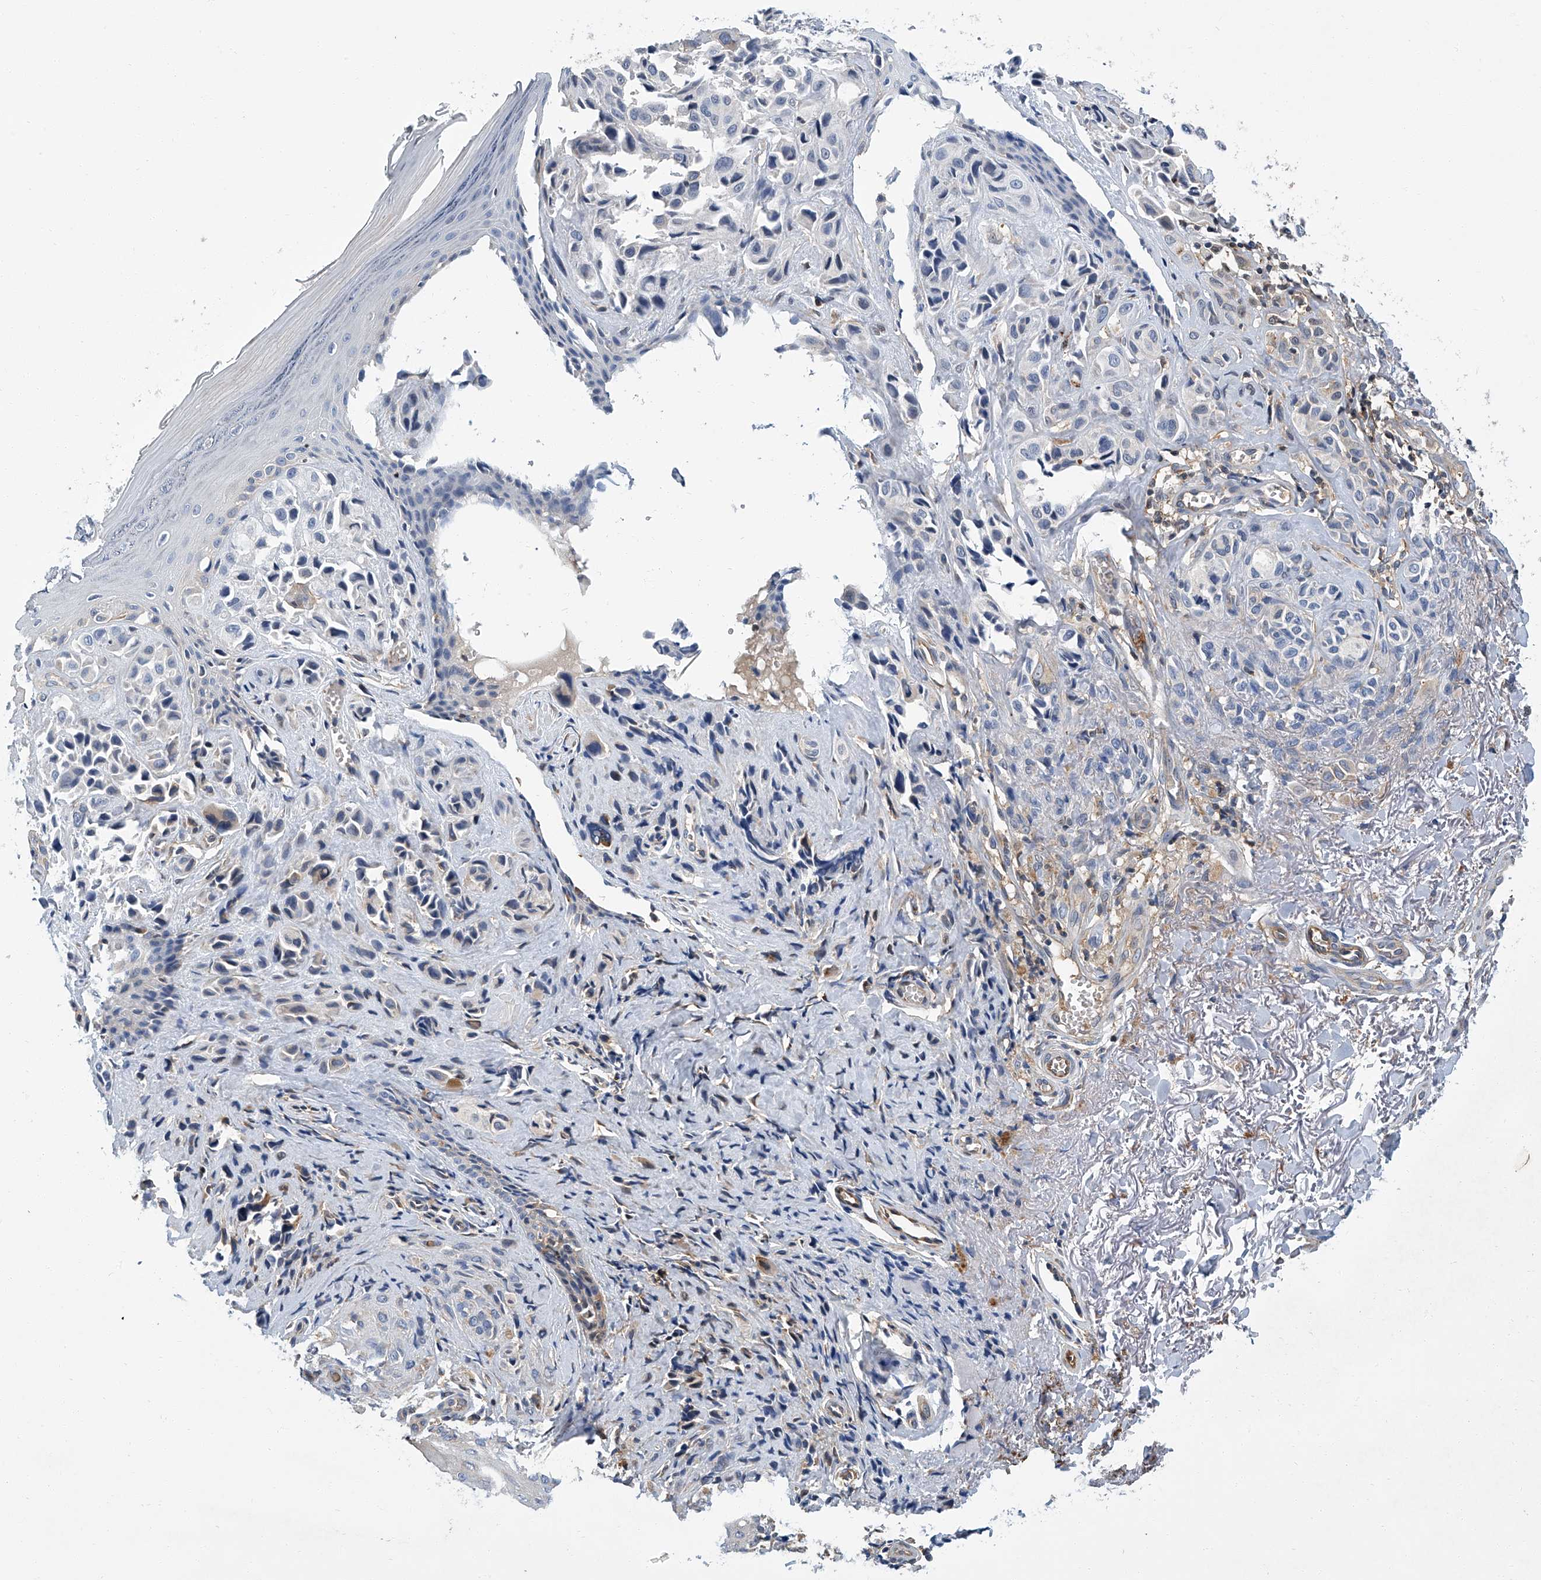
{"staining": {"intensity": "negative", "quantity": "none", "location": "none"}, "tissue": "melanoma", "cell_type": "Tumor cells", "image_type": "cancer", "snomed": [{"axis": "morphology", "description": "Malignant melanoma, NOS"}, {"axis": "topography", "description": "Skin"}], "caption": "Immunohistochemical staining of melanoma shows no significant expression in tumor cells.", "gene": "PSMB10", "patient": {"sex": "female", "age": 58}}